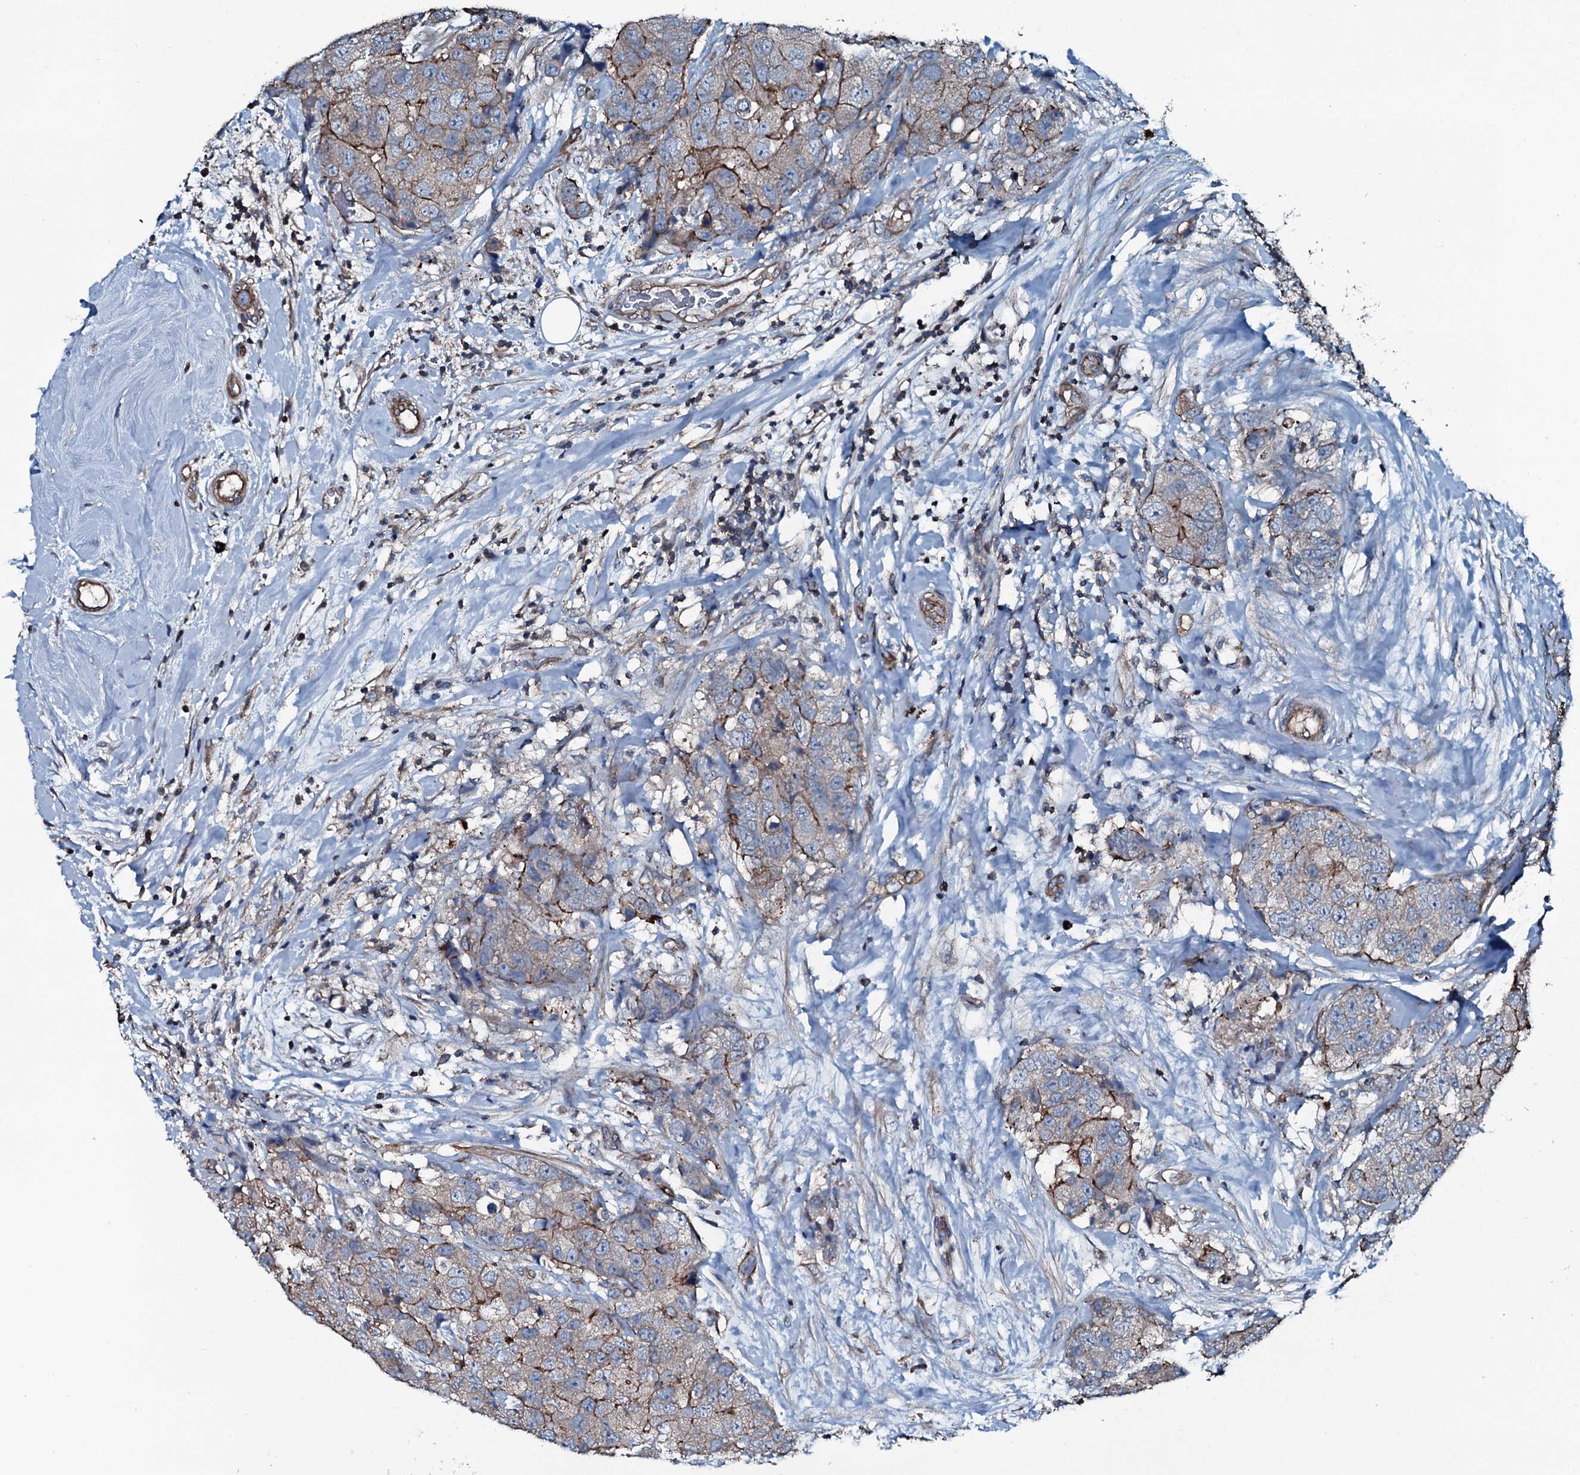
{"staining": {"intensity": "moderate", "quantity": "<25%", "location": "cytoplasmic/membranous"}, "tissue": "breast cancer", "cell_type": "Tumor cells", "image_type": "cancer", "snomed": [{"axis": "morphology", "description": "Duct carcinoma"}, {"axis": "topography", "description": "Breast"}], "caption": "High-magnification brightfield microscopy of breast cancer stained with DAB (3,3'-diaminobenzidine) (brown) and counterstained with hematoxylin (blue). tumor cells exhibit moderate cytoplasmic/membranous positivity is identified in approximately<25% of cells.", "gene": "SLC25A38", "patient": {"sex": "female", "age": 62}}